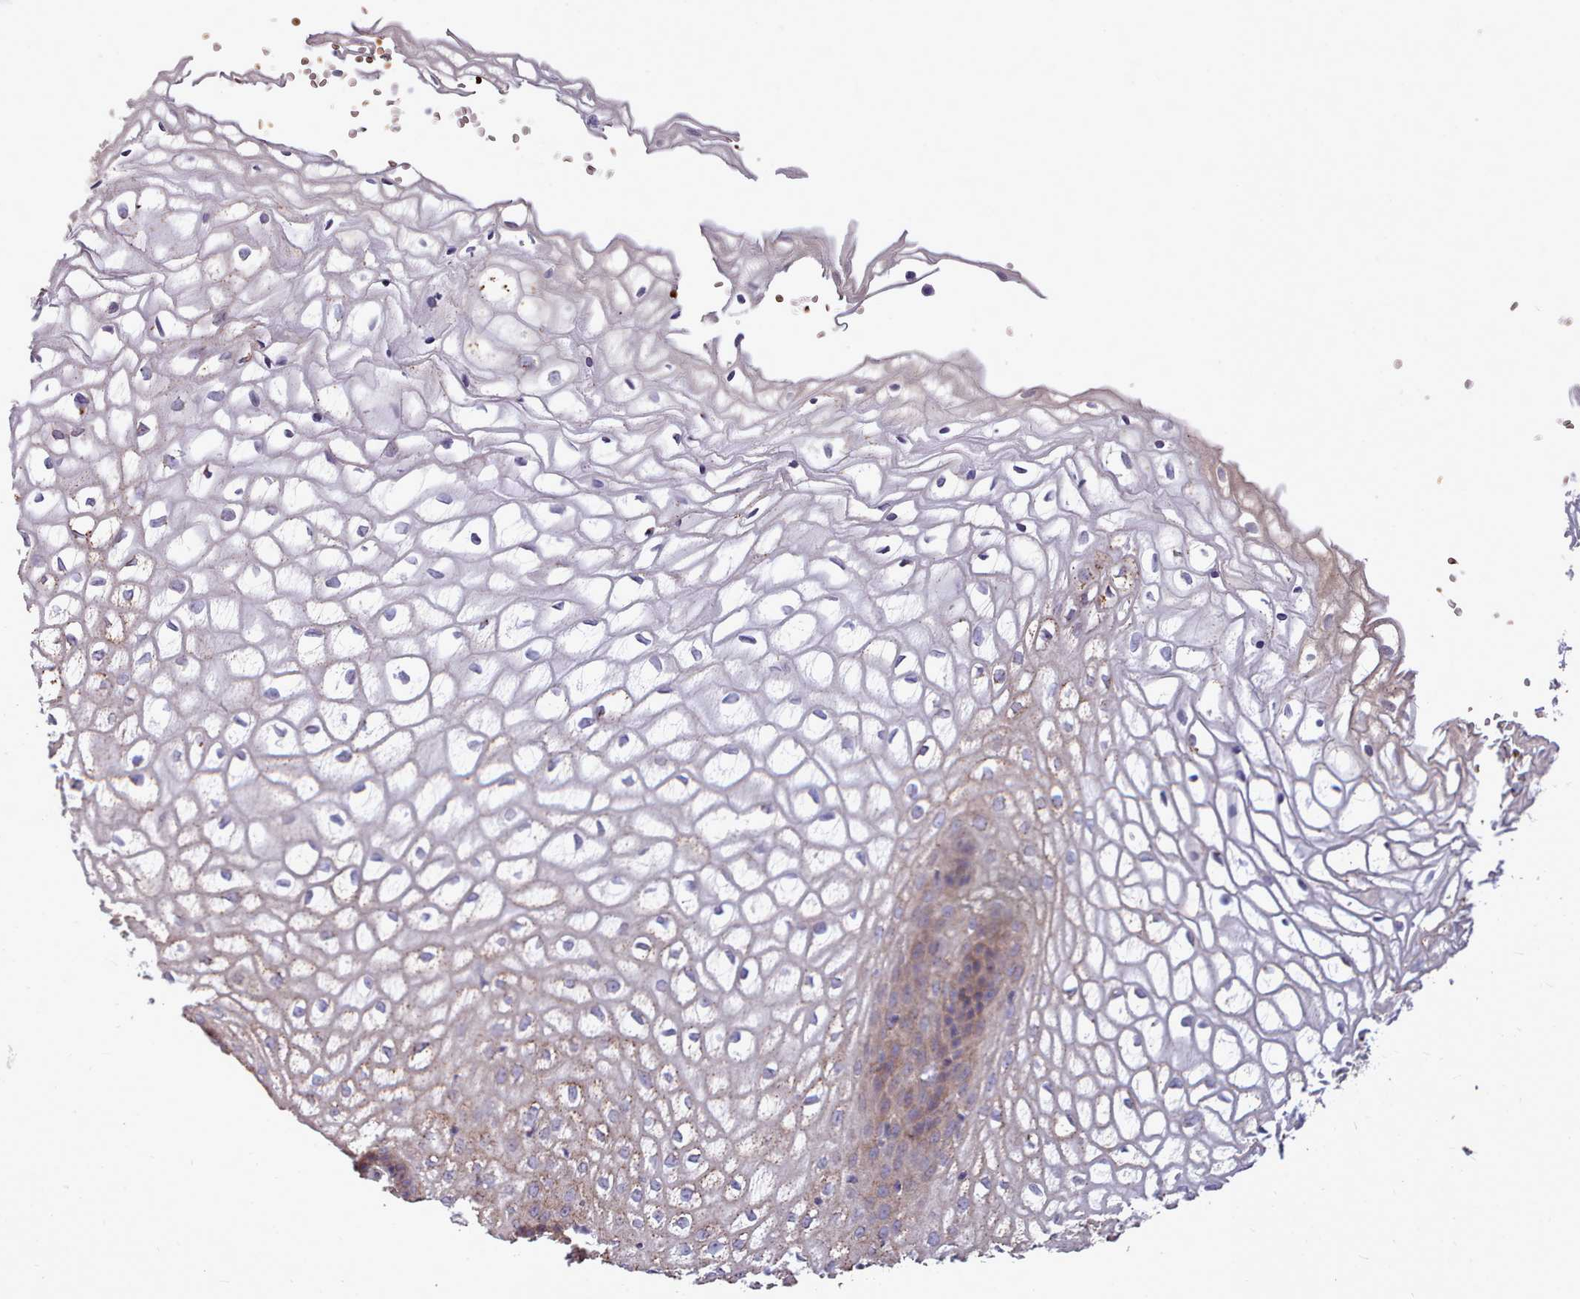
{"staining": {"intensity": "weak", "quantity": "25%-75%", "location": "cytoplasmic/membranous"}, "tissue": "vagina", "cell_type": "Squamous epithelial cells", "image_type": "normal", "snomed": [{"axis": "morphology", "description": "Normal tissue, NOS"}, {"axis": "topography", "description": "Vagina"}], "caption": "Protein staining of unremarkable vagina exhibits weak cytoplasmic/membranous staining in about 25%-75% of squamous epithelial cells.", "gene": "PACSIN3", "patient": {"sex": "female", "age": 34}}